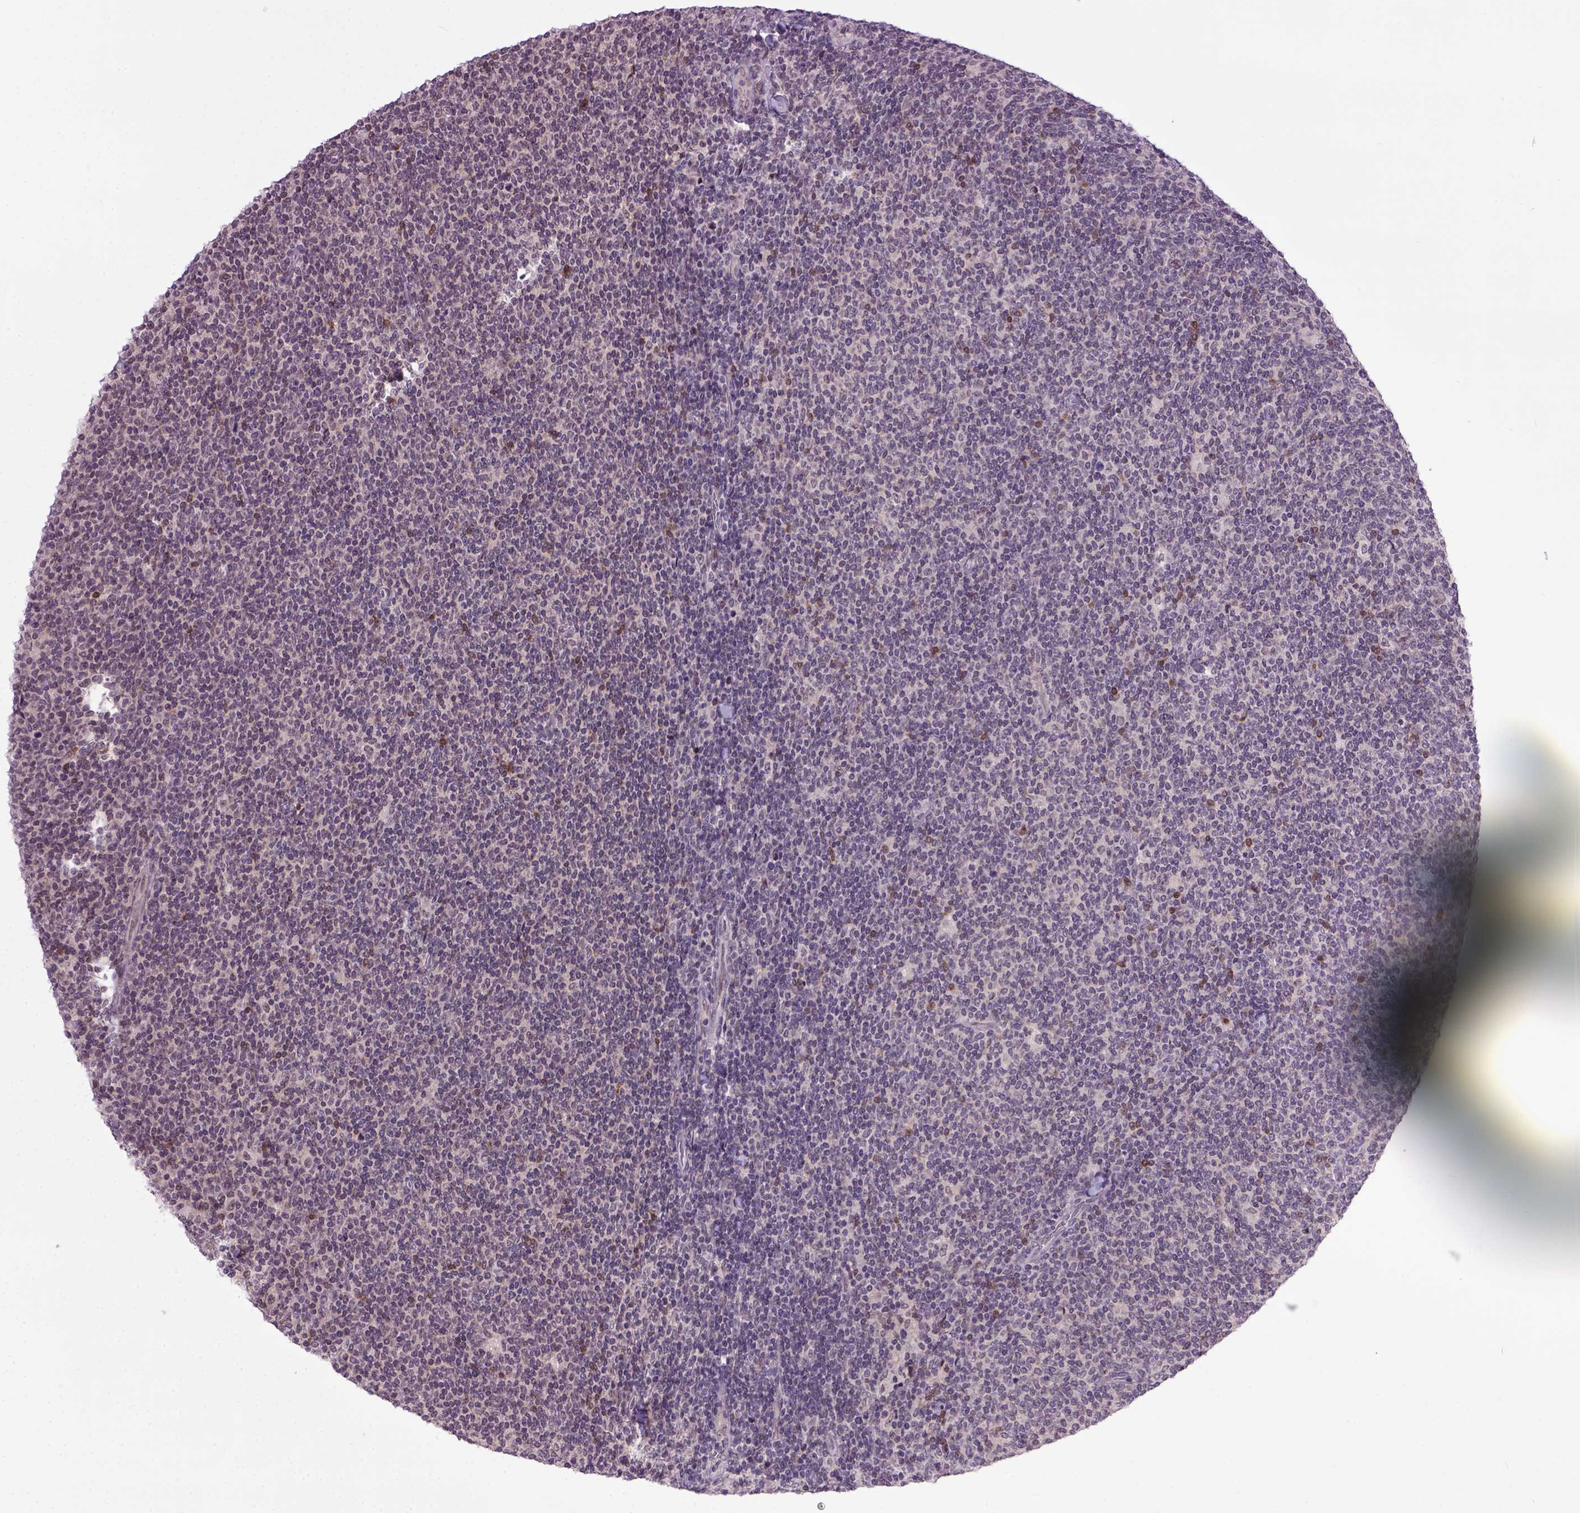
{"staining": {"intensity": "negative", "quantity": "none", "location": "none"}, "tissue": "lymphoma", "cell_type": "Tumor cells", "image_type": "cancer", "snomed": [{"axis": "morphology", "description": "Malignant lymphoma, non-Hodgkin's type, Low grade"}, {"axis": "topography", "description": "Lymph node"}], "caption": "A micrograph of human lymphoma is negative for staining in tumor cells.", "gene": "RAB43", "patient": {"sex": "male", "age": 52}}